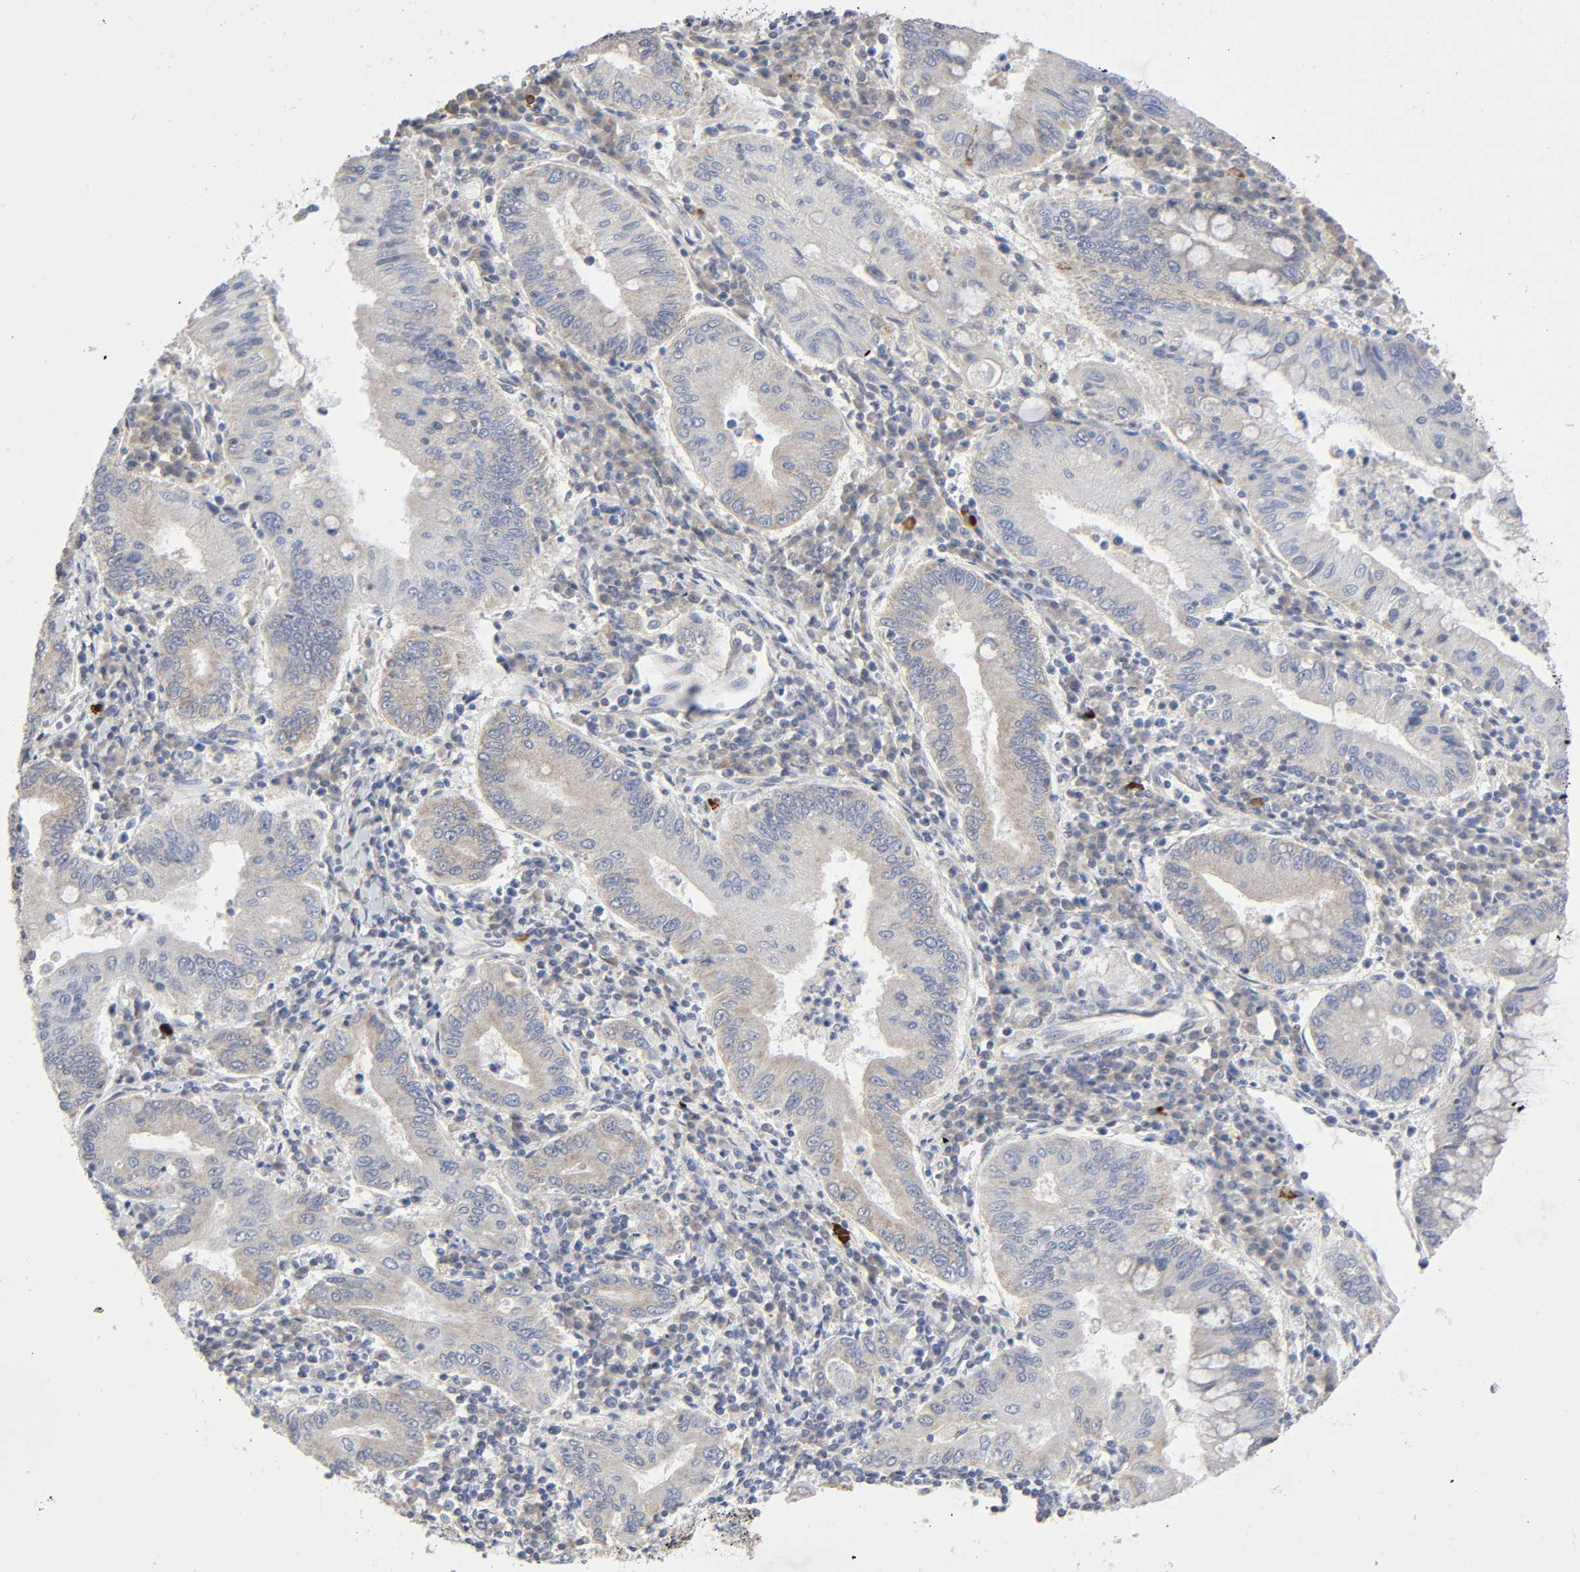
{"staining": {"intensity": "weak", "quantity": ">75%", "location": "cytoplasmic/membranous"}, "tissue": "stomach cancer", "cell_type": "Tumor cells", "image_type": "cancer", "snomed": [{"axis": "morphology", "description": "Normal tissue, NOS"}, {"axis": "morphology", "description": "Adenocarcinoma, NOS"}, {"axis": "topography", "description": "Esophagus"}, {"axis": "topography", "description": "Stomach, upper"}, {"axis": "topography", "description": "Peripheral nerve tissue"}], "caption": "DAB immunohistochemical staining of adenocarcinoma (stomach) reveals weak cytoplasmic/membranous protein positivity in about >75% of tumor cells. (Brightfield microscopy of DAB IHC at high magnification).", "gene": "SYT16", "patient": {"sex": "male", "age": 62}}